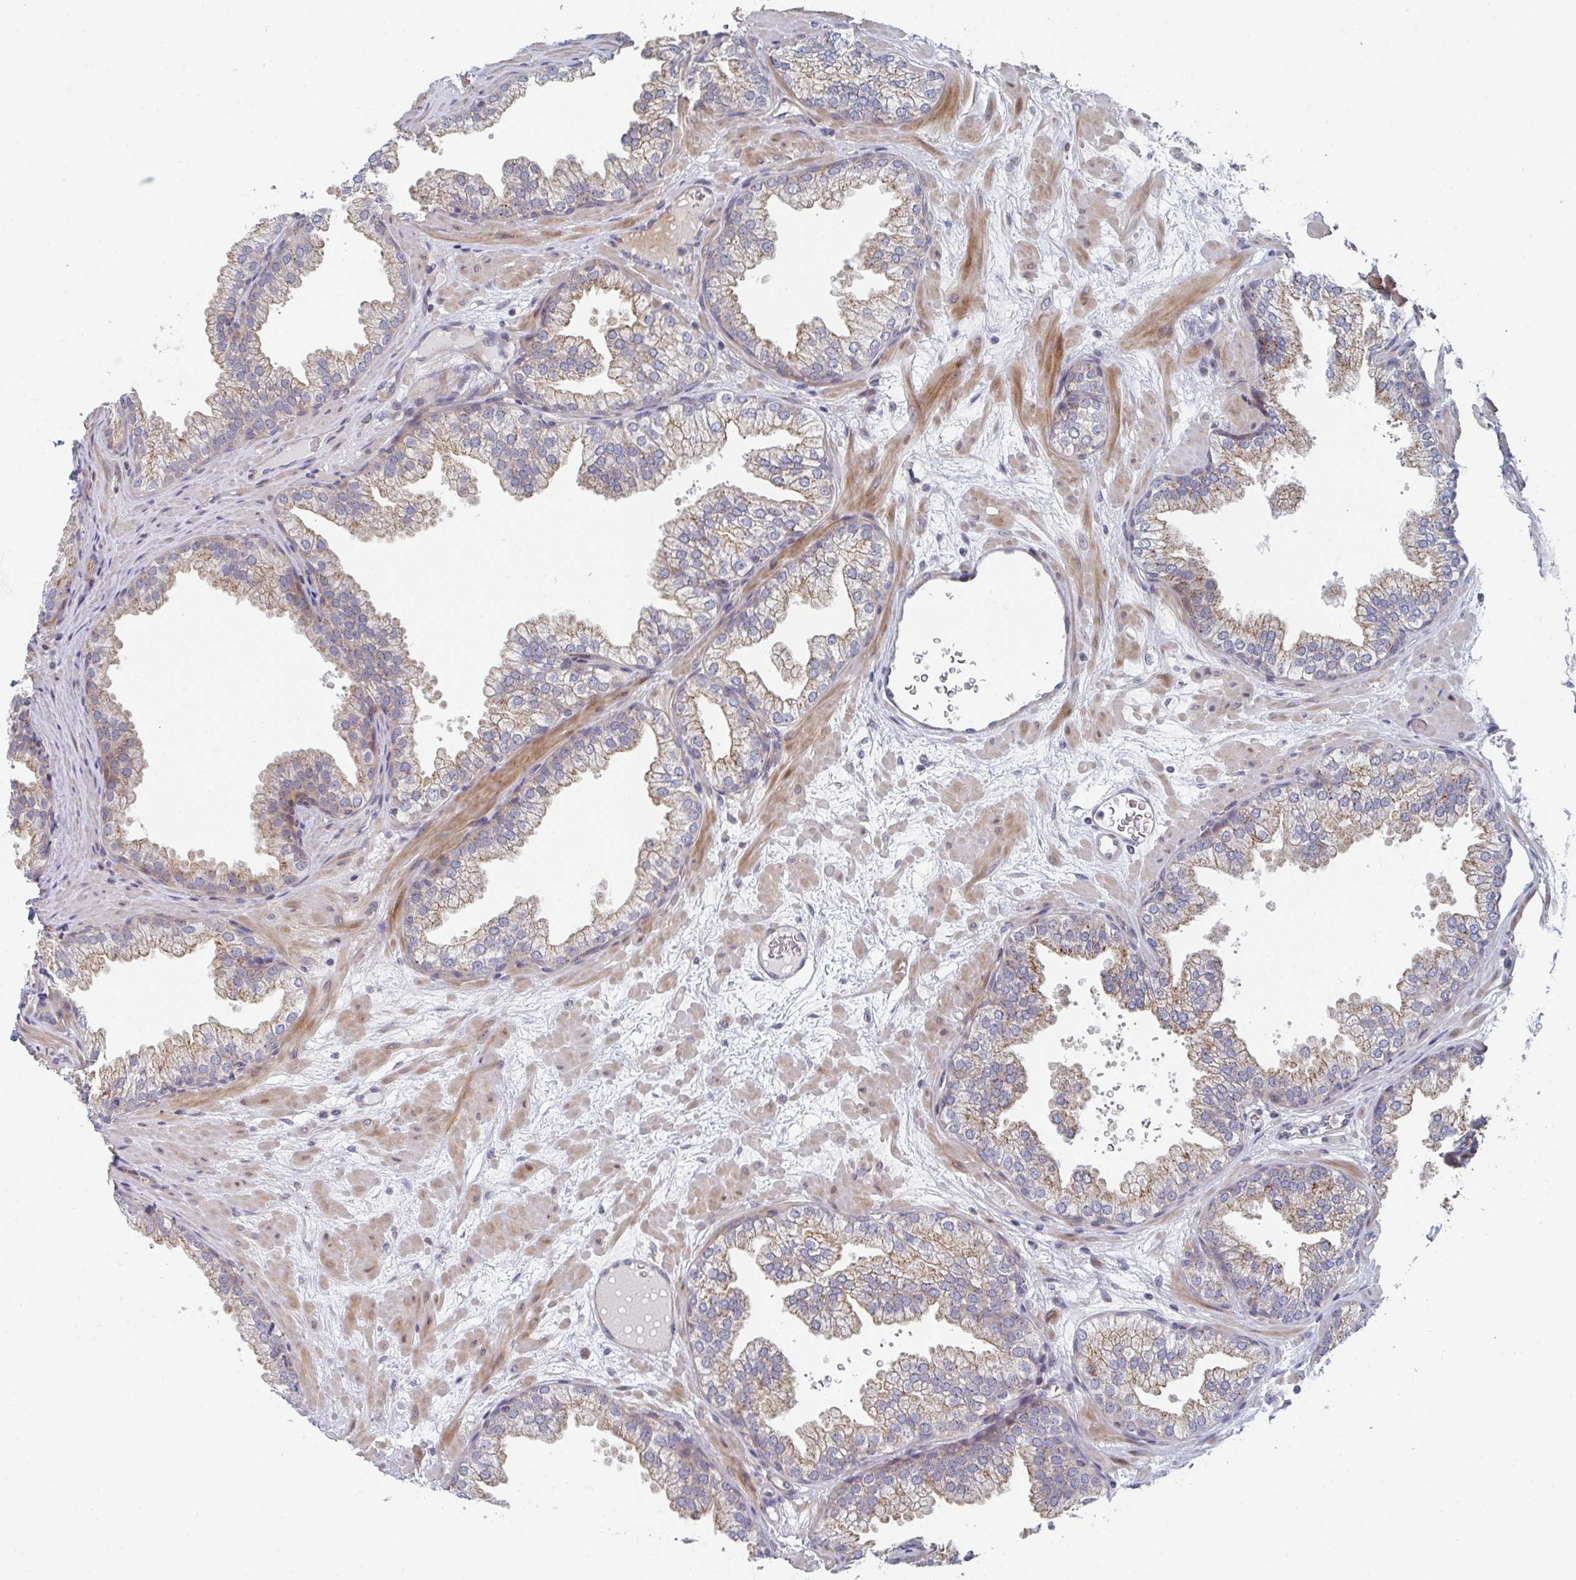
{"staining": {"intensity": "moderate", "quantity": "25%-75%", "location": "cytoplasmic/membranous"}, "tissue": "prostate", "cell_type": "Glandular cells", "image_type": "normal", "snomed": [{"axis": "morphology", "description": "Normal tissue, NOS"}, {"axis": "topography", "description": "Prostate"}], "caption": "Immunohistochemistry (IHC) micrograph of benign prostate stained for a protein (brown), which shows medium levels of moderate cytoplasmic/membranous positivity in about 25%-75% of glandular cells.", "gene": "ZNF644", "patient": {"sex": "male", "age": 37}}